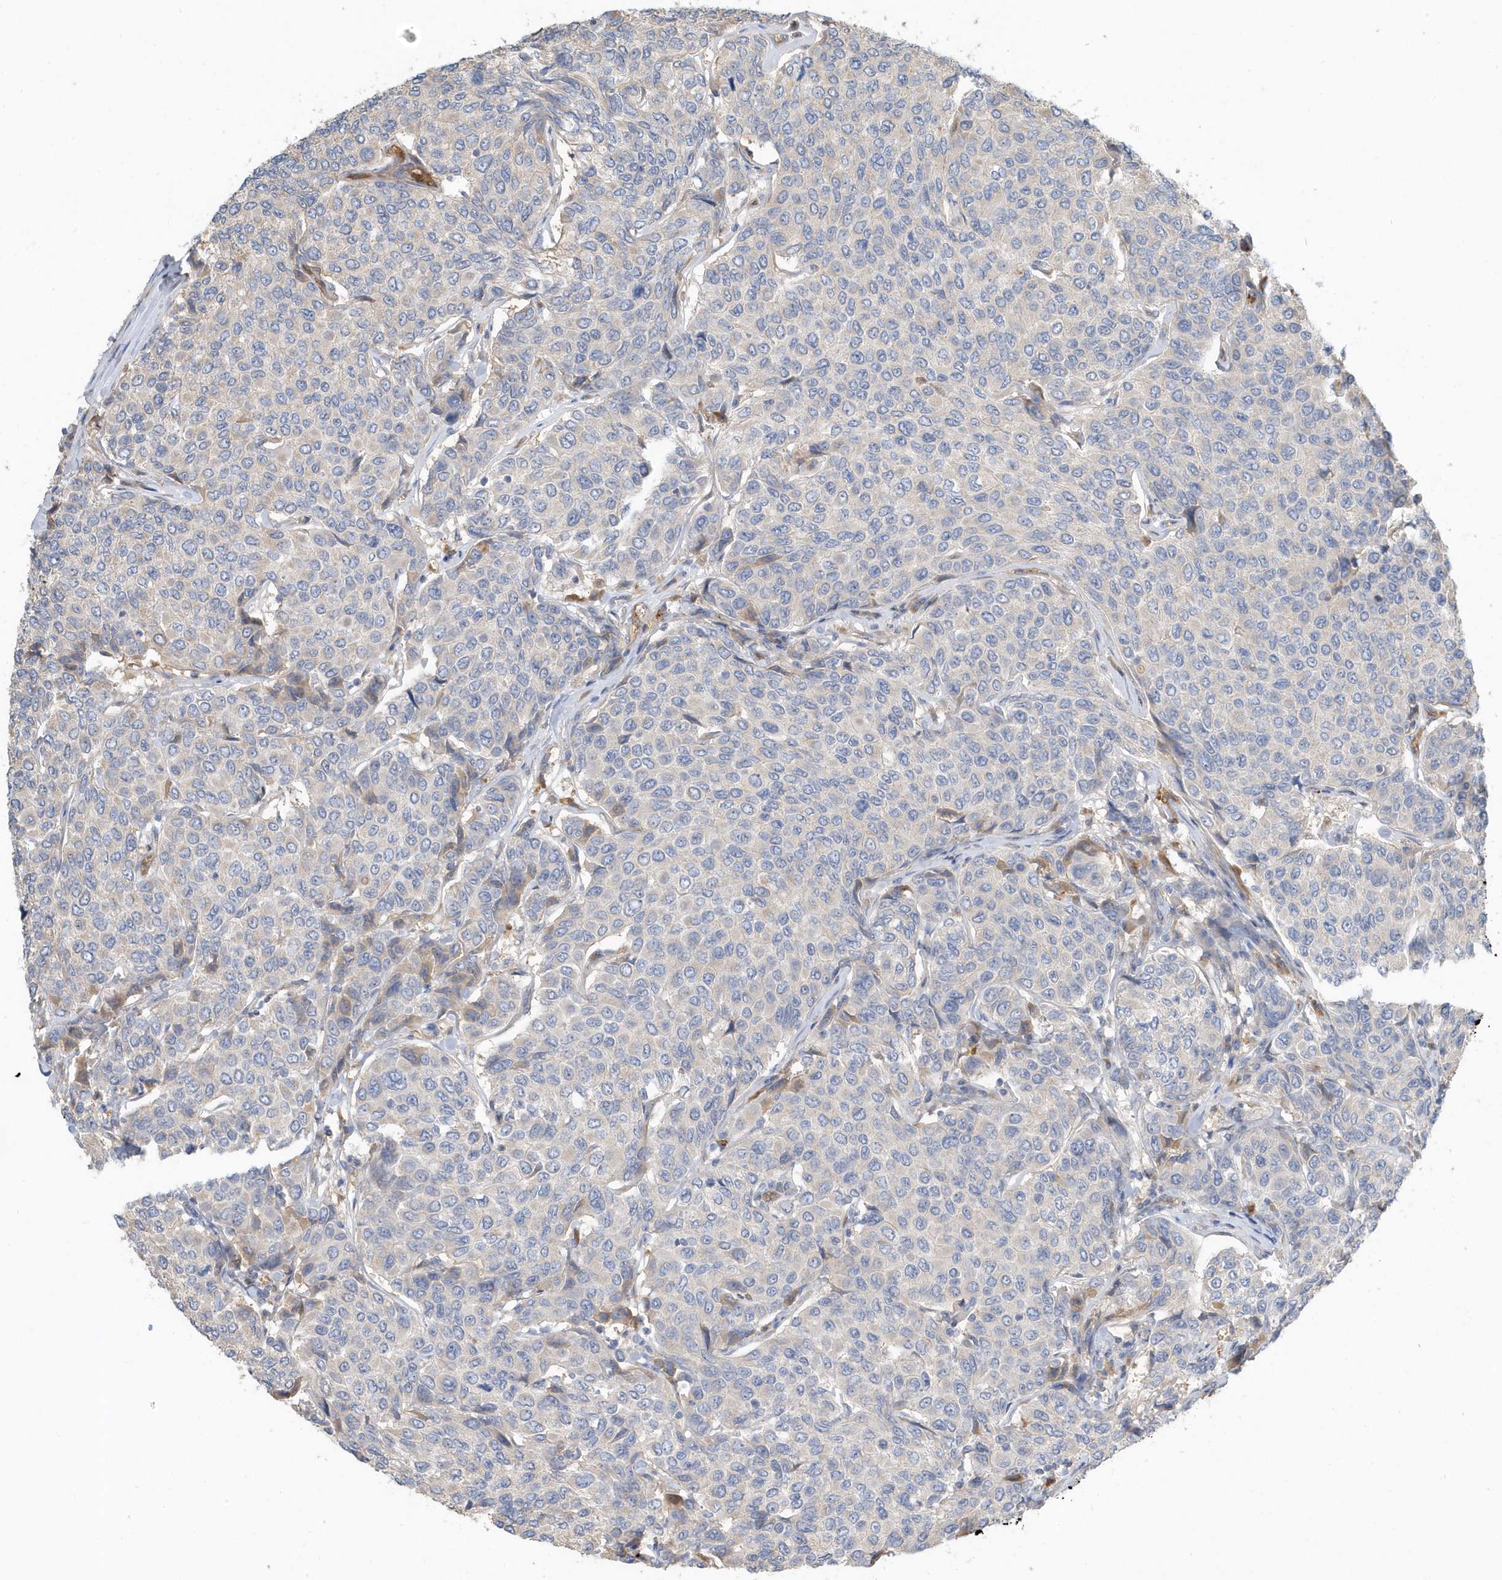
{"staining": {"intensity": "negative", "quantity": "none", "location": "none"}, "tissue": "breast cancer", "cell_type": "Tumor cells", "image_type": "cancer", "snomed": [{"axis": "morphology", "description": "Duct carcinoma"}, {"axis": "topography", "description": "Breast"}], "caption": "Immunohistochemical staining of breast cancer (infiltrating ductal carcinoma) exhibits no significant expression in tumor cells.", "gene": "USP53", "patient": {"sex": "female", "age": 55}}